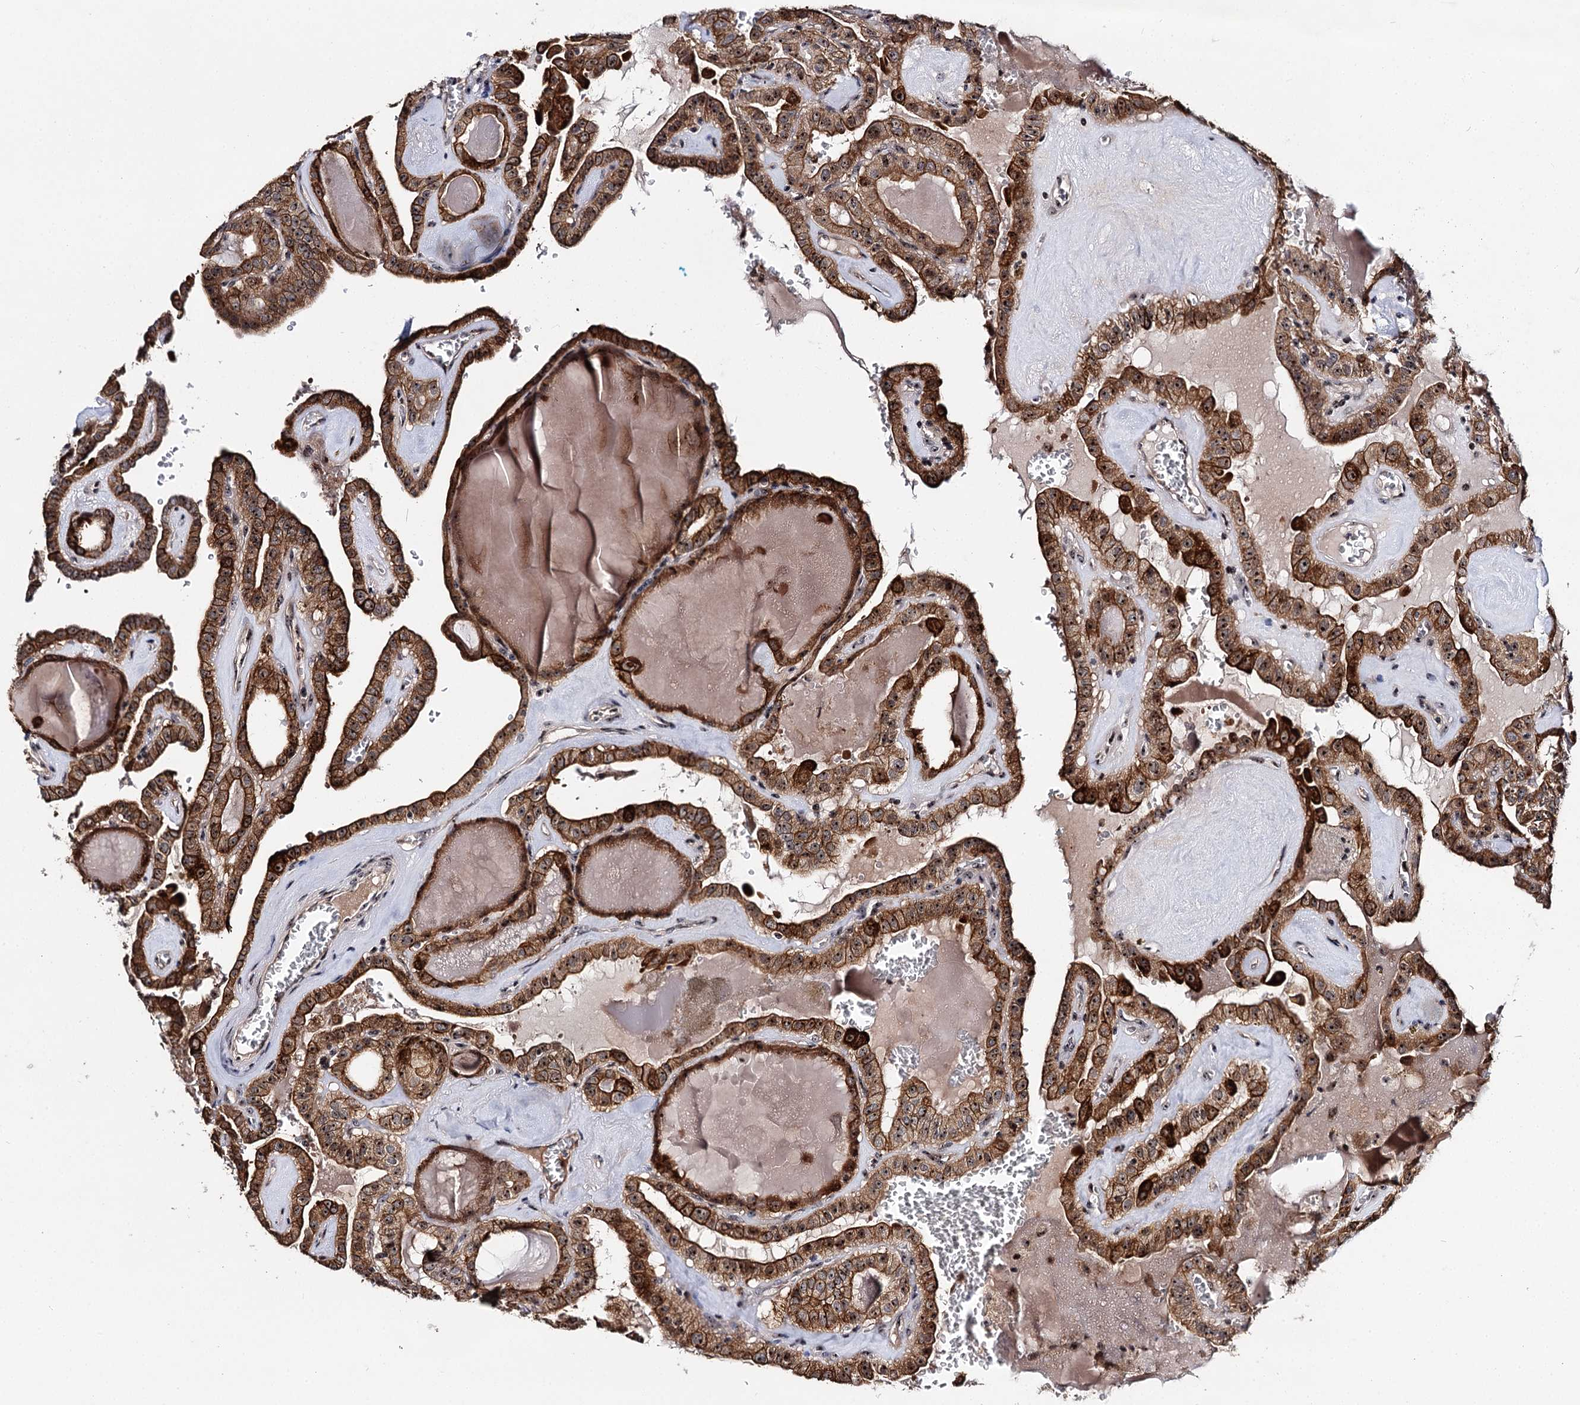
{"staining": {"intensity": "strong", "quantity": ">75%", "location": "cytoplasmic/membranous,nuclear"}, "tissue": "thyroid cancer", "cell_type": "Tumor cells", "image_type": "cancer", "snomed": [{"axis": "morphology", "description": "Papillary adenocarcinoma, NOS"}, {"axis": "topography", "description": "Thyroid gland"}], "caption": "A histopathology image of thyroid cancer stained for a protein shows strong cytoplasmic/membranous and nuclear brown staining in tumor cells. The staining is performed using DAB brown chromogen to label protein expression. The nuclei are counter-stained blue using hematoxylin.", "gene": "SUPT20H", "patient": {"sex": "male", "age": 52}}